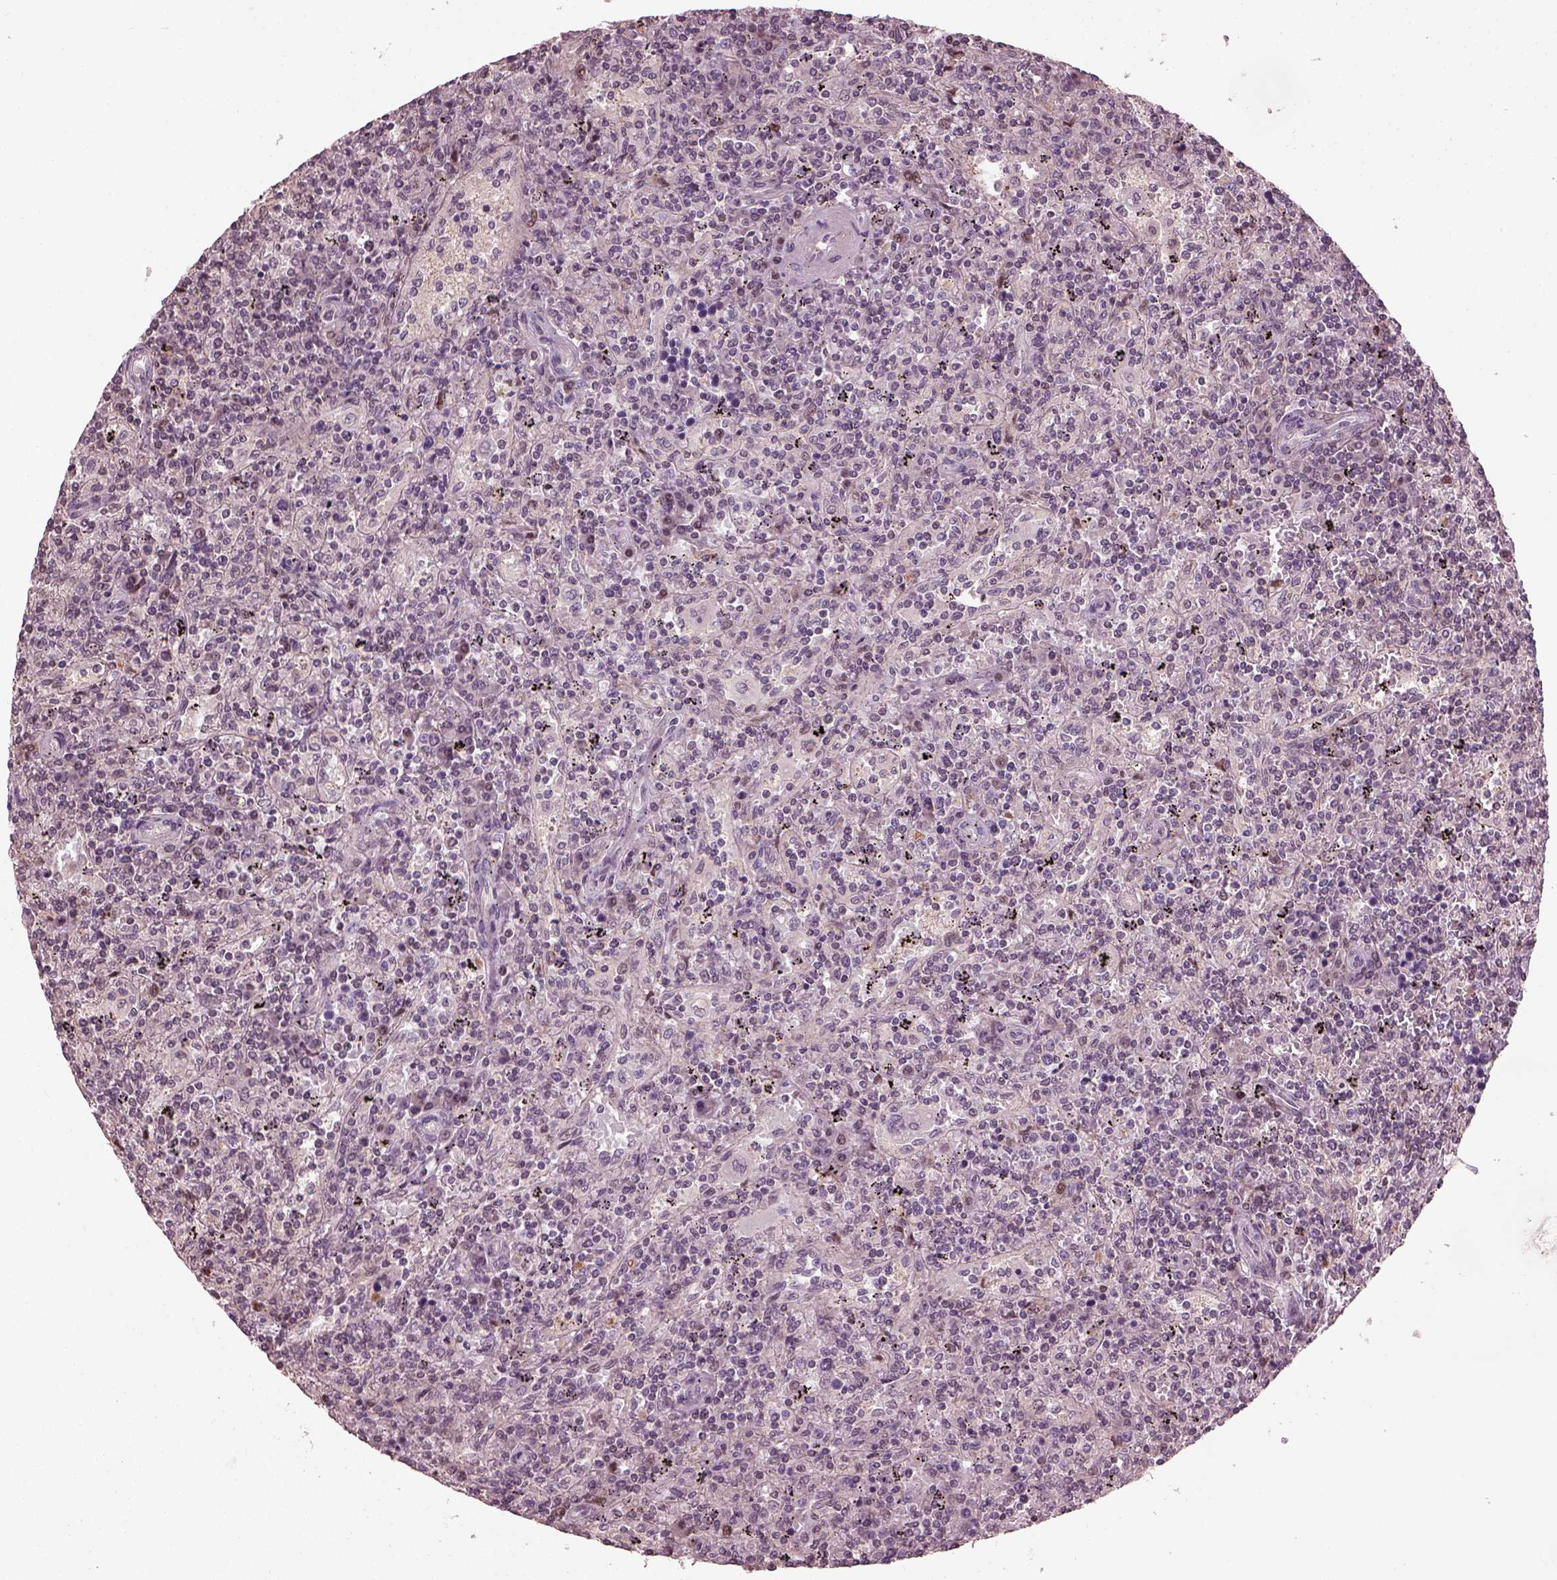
{"staining": {"intensity": "negative", "quantity": "none", "location": "none"}, "tissue": "lymphoma", "cell_type": "Tumor cells", "image_type": "cancer", "snomed": [{"axis": "morphology", "description": "Malignant lymphoma, non-Hodgkin's type, Low grade"}, {"axis": "topography", "description": "Spleen"}], "caption": "Immunohistochemical staining of lymphoma displays no significant expression in tumor cells.", "gene": "BFSP1", "patient": {"sex": "male", "age": 62}}